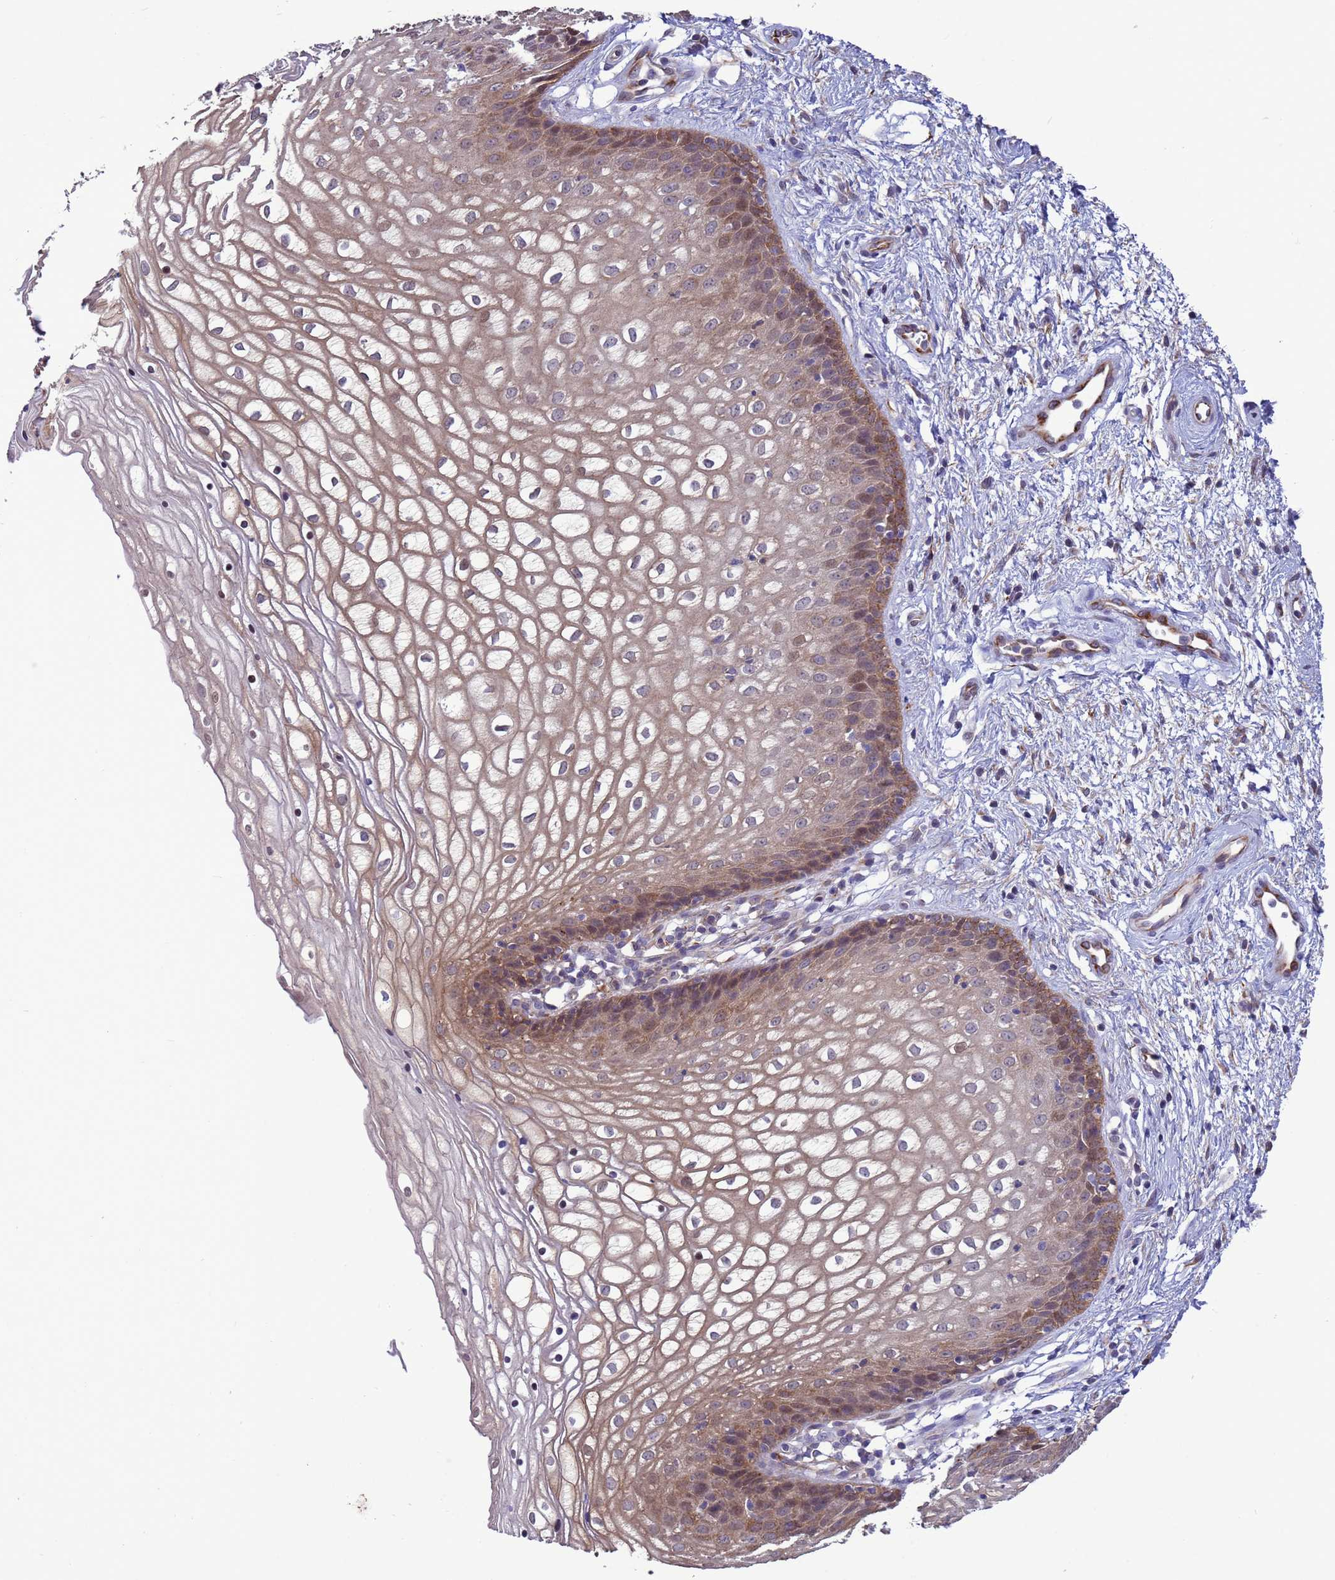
{"staining": {"intensity": "moderate", "quantity": "25%-75%", "location": "cytoplasmic/membranous,nuclear"}, "tissue": "vagina", "cell_type": "Squamous epithelial cells", "image_type": "normal", "snomed": [{"axis": "morphology", "description": "Normal tissue, NOS"}, {"axis": "topography", "description": "Vagina"}], "caption": "Protein expression analysis of benign vagina shows moderate cytoplasmic/membranous,nuclear staining in about 25%-75% of squamous epithelial cells.", "gene": "GJA10", "patient": {"sex": "female", "age": 34}}